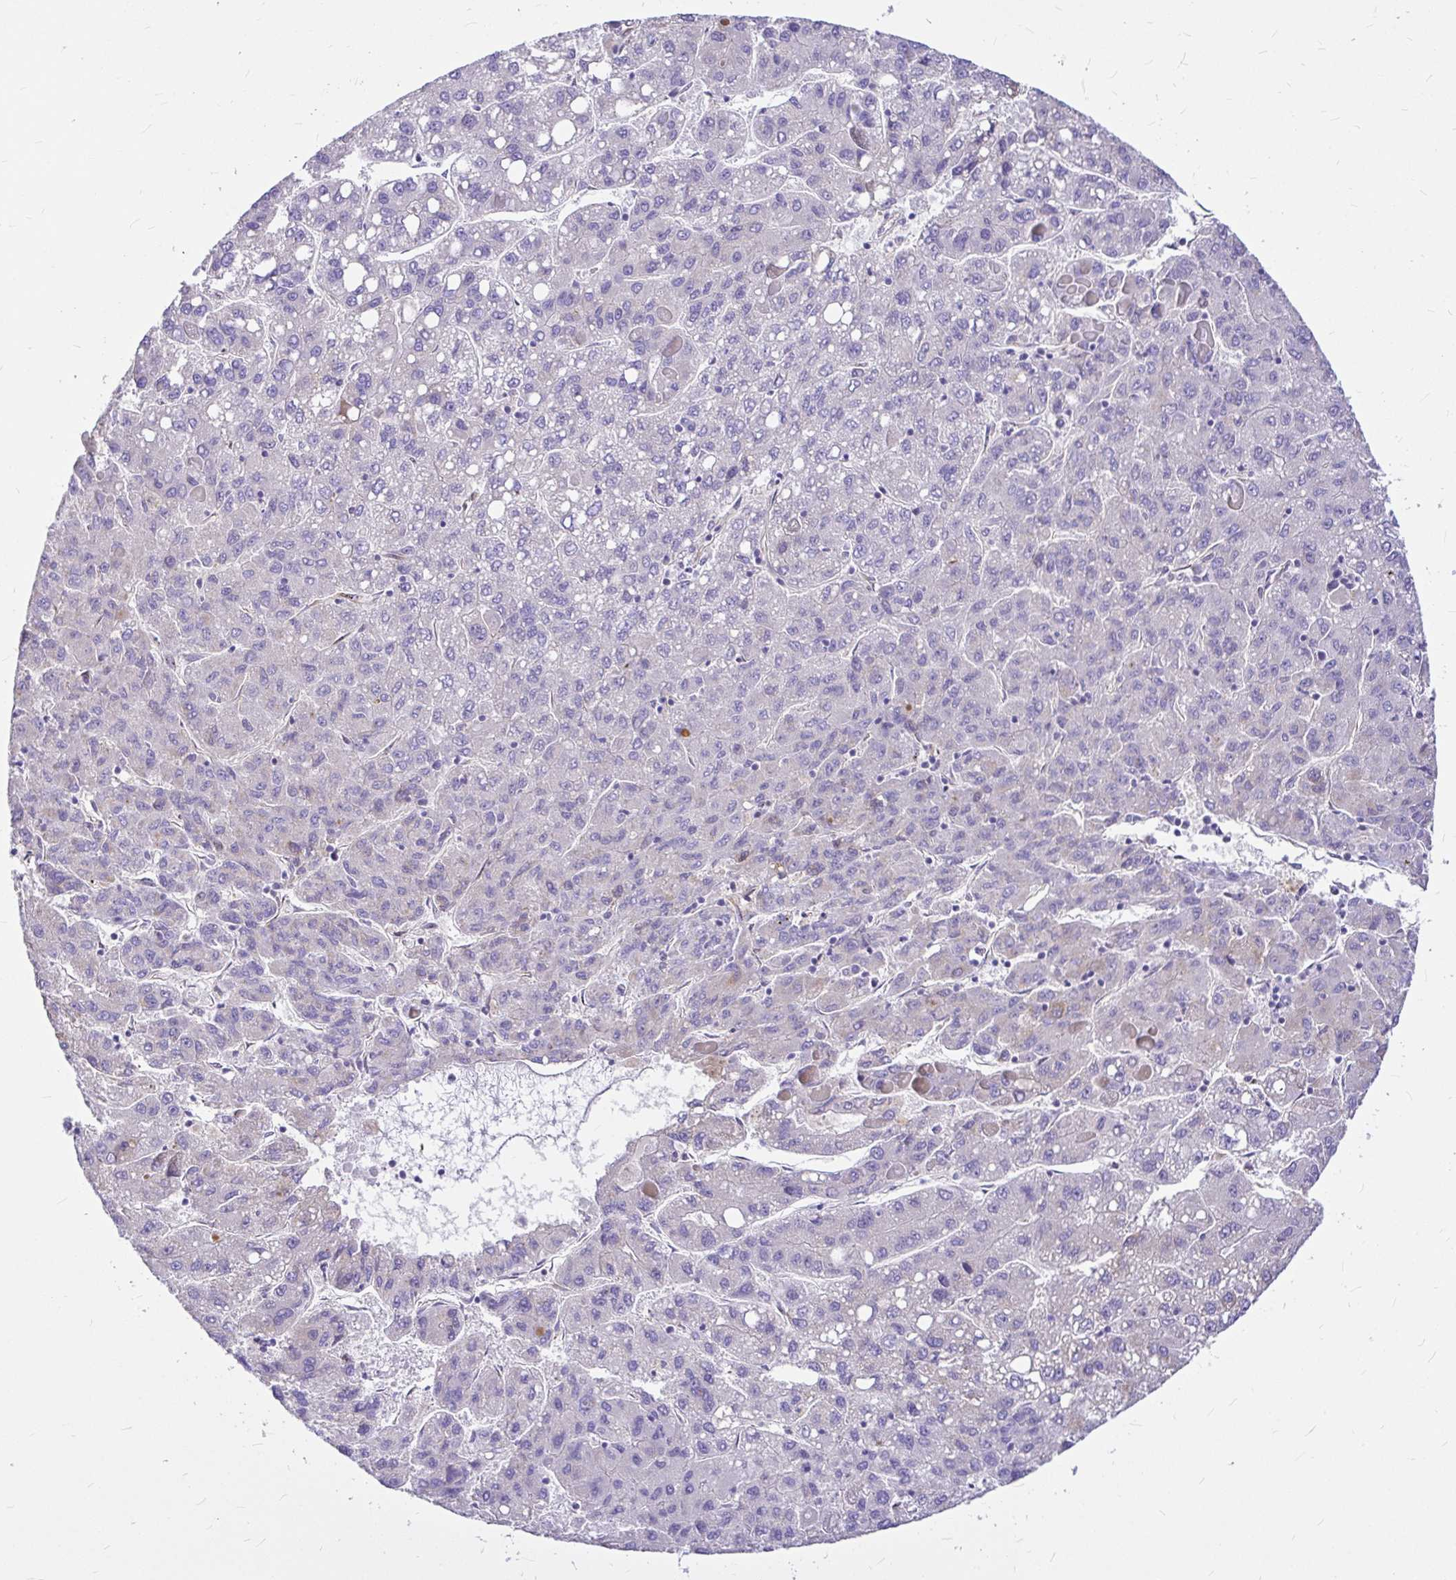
{"staining": {"intensity": "negative", "quantity": "none", "location": "none"}, "tissue": "liver cancer", "cell_type": "Tumor cells", "image_type": "cancer", "snomed": [{"axis": "morphology", "description": "Carcinoma, Hepatocellular, NOS"}, {"axis": "topography", "description": "Liver"}], "caption": "High magnification brightfield microscopy of liver cancer stained with DAB (brown) and counterstained with hematoxylin (blue): tumor cells show no significant positivity. Nuclei are stained in blue.", "gene": "GABBR2", "patient": {"sex": "female", "age": 82}}